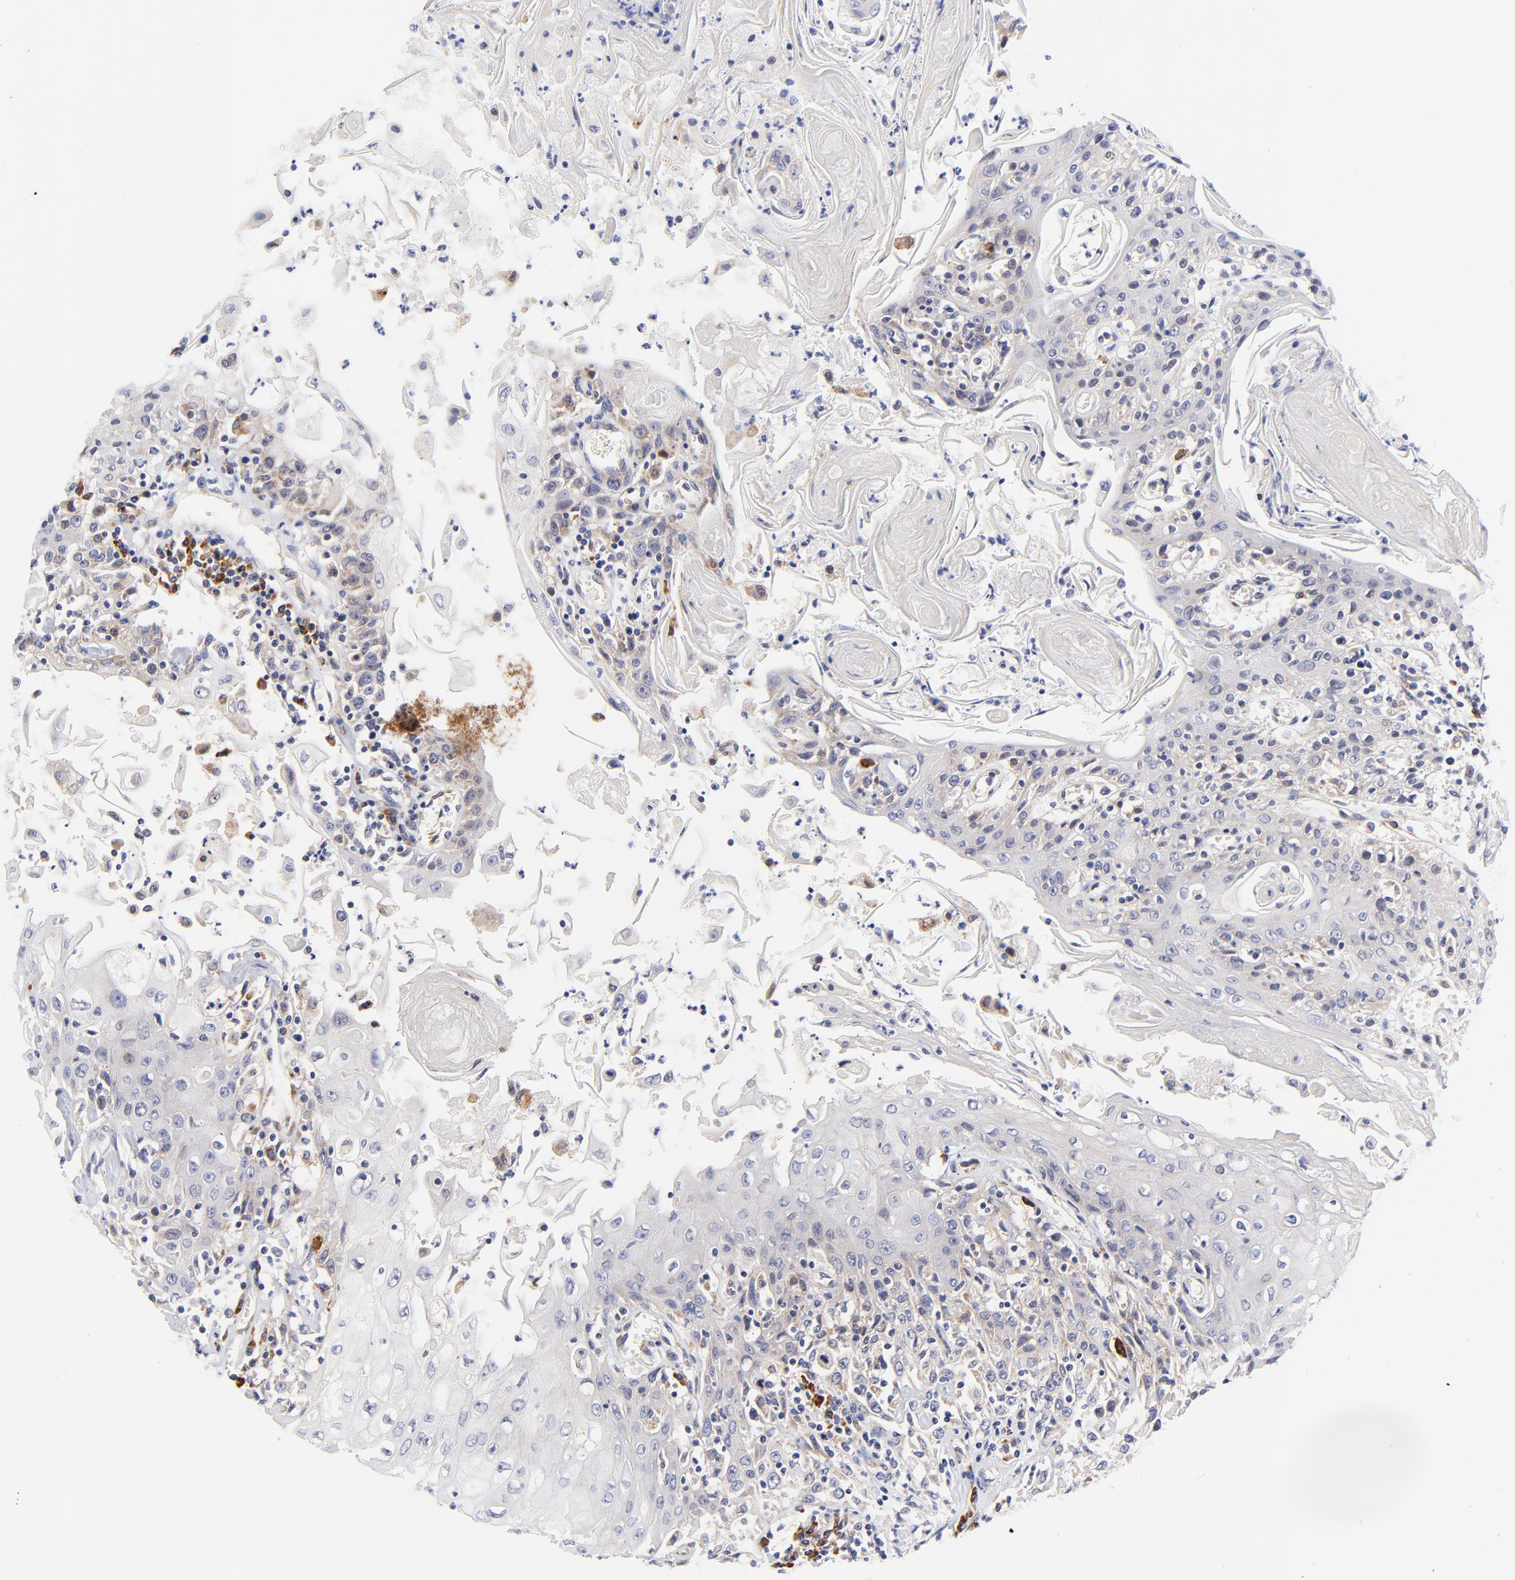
{"staining": {"intensity": "negative", "quantity": "none", "location": "none"}, "tissue": "head and neck cancer", "cell_type": "Tumor cells", "image_type": "cancer", "snomed": [{"axis": "morphology", "description": "Squamous cell carcinoma, NOS"}, {"axis": "topography", "description": "Oral tissue"}, {"axis": "topography", "description": "Head-Neck"}], "caption": "This is an immunohistochemistry (IHC) histopathology image of head and neck cancer (squamous cell carcinoma). There is no staining in tumor cells.", "gene": "AFF2", "patient": {"sex": "female", "age": 76}}